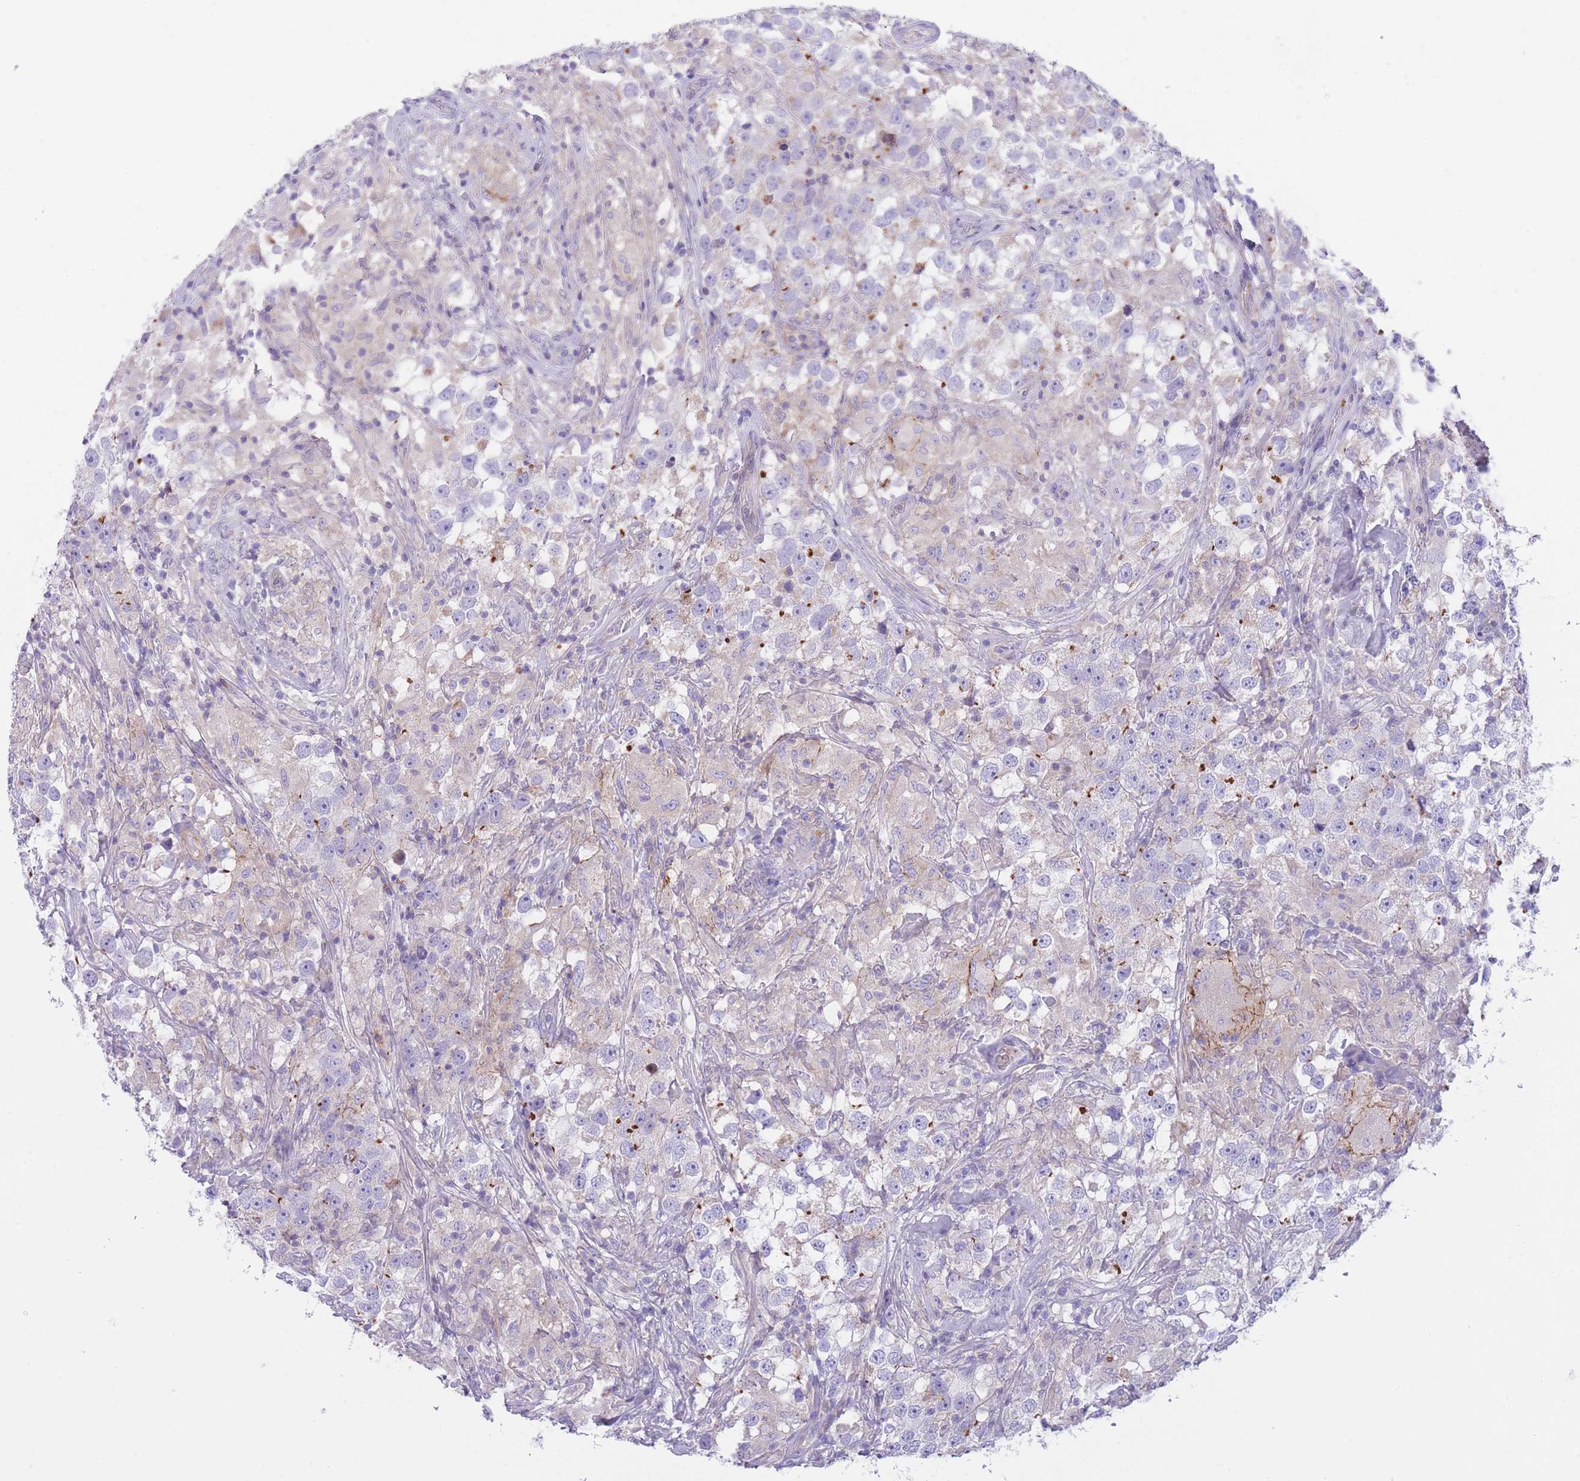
{"staining": {"intensity": "negative", "quantity": "none", "location": "none"}, "tissue": "testis cancer", "cell_type": "Tumor cells", "image_type": "cancer", "snomed": [{"axis": "morphology", "description": "Seminoma, NOS"}, {"axis": "topography", "description": "Testis"}], "caption": "High magnification brightfield microscopy of seminoma (testis) stained with DAB (brown) and counterstained with hematoxylin (blue): tumor cells show no significant expression. (DAB (3,3'-diaminobenzidine) immunohistochemistry (IHC) with hematoxylin counter stain).", "gene": "LDB3", "patient": {"sex": "male", "age": 46}}